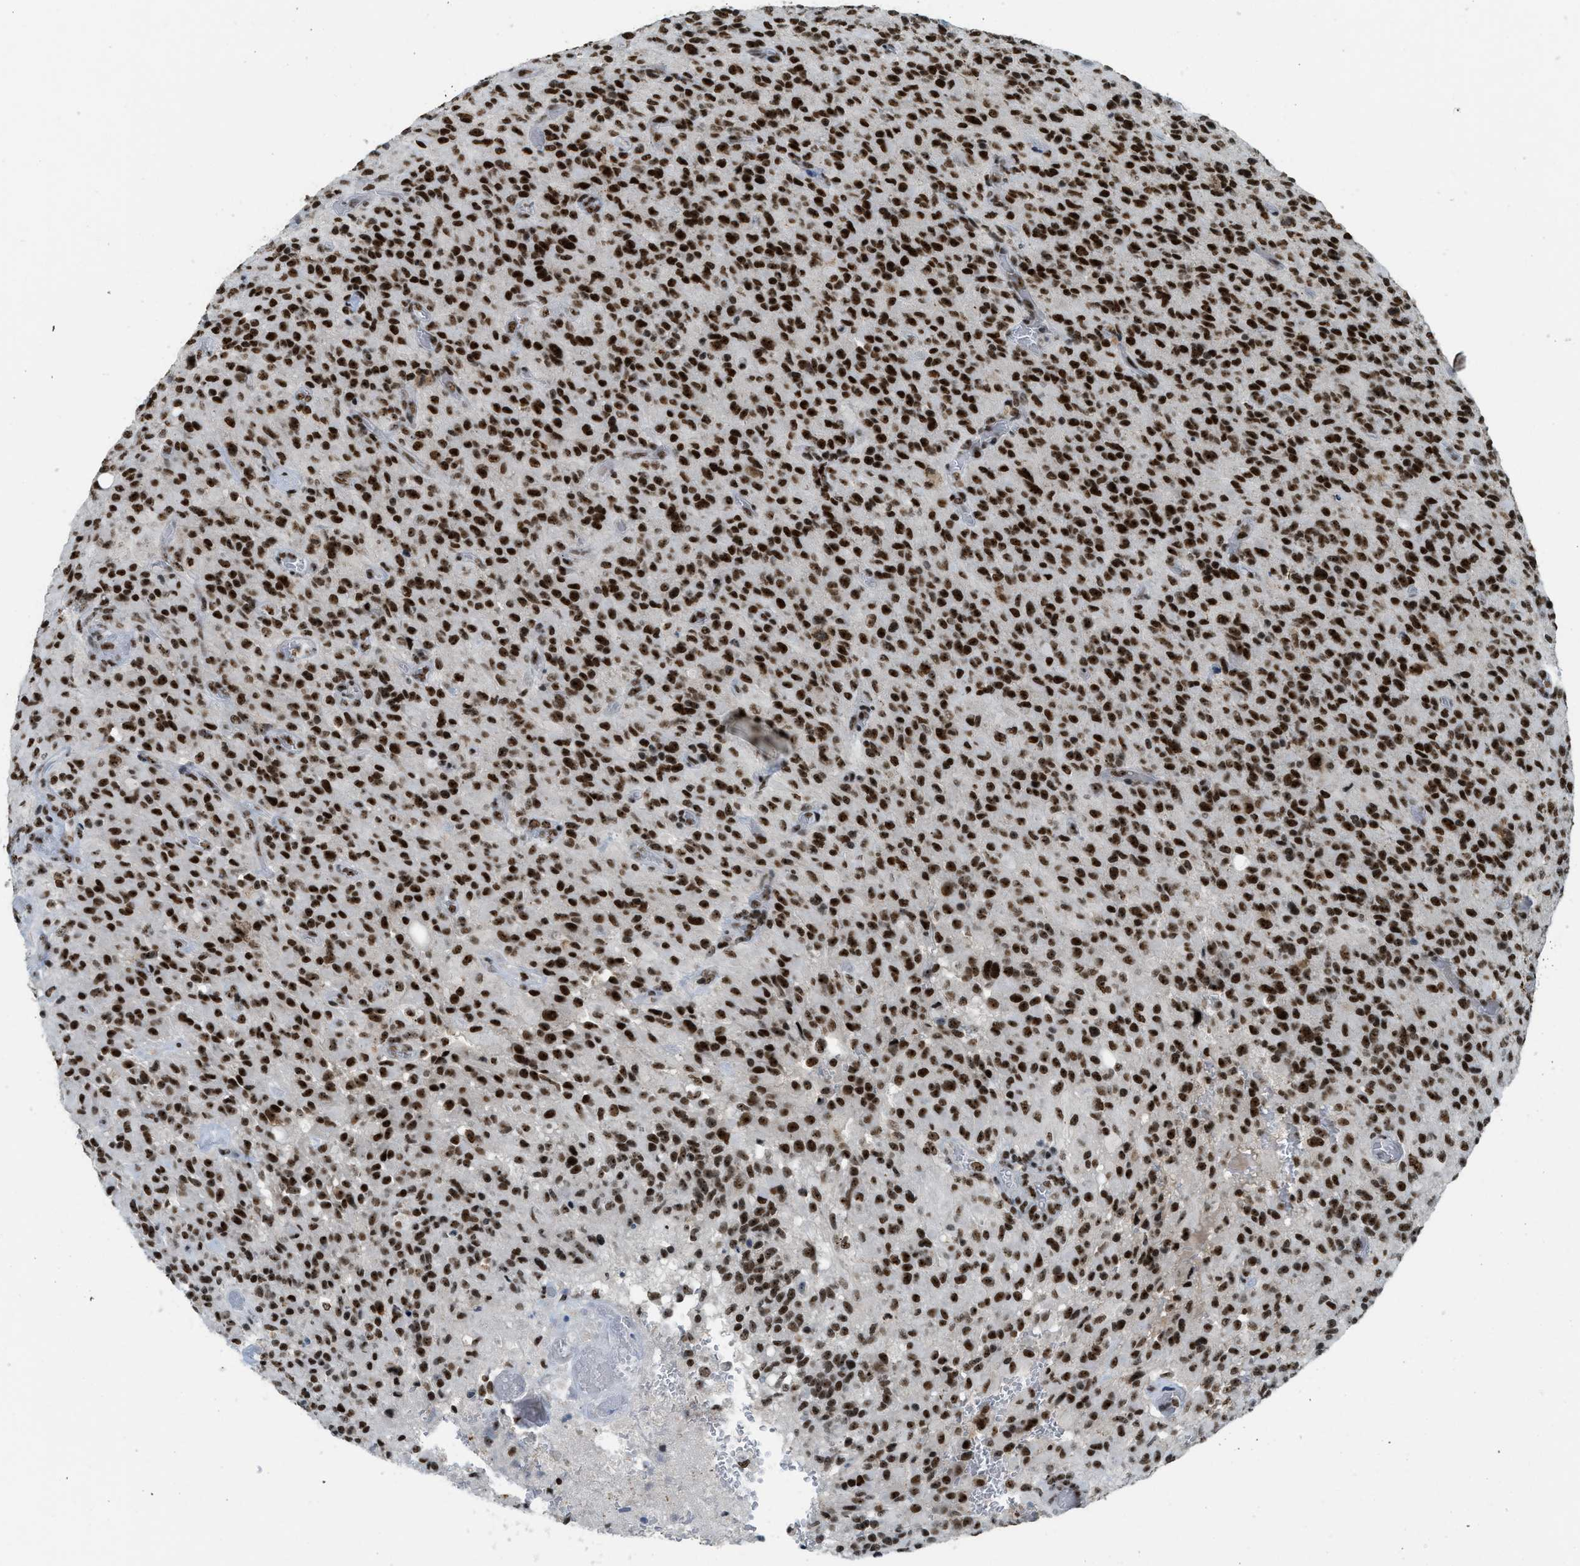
{"staining": {"intensity": "strong", "quantity": ">75%", "location": "nuclear"}, "tissue": "glioma", "cell_type": "Tumor cells", "image_type": "cancer", "snomed": [{"axis": "morphology", "description": "Glioma, malignant, High grade"}, {"axis": "topography", "description": "Brain"}], "caption": "Human malignant high-grade glioma stained with a brown dye displays strong nuclear positive expression in about >75% of tumor cells.", "gene": "URB1", "patient": {"sex": "male", "age": 71}}